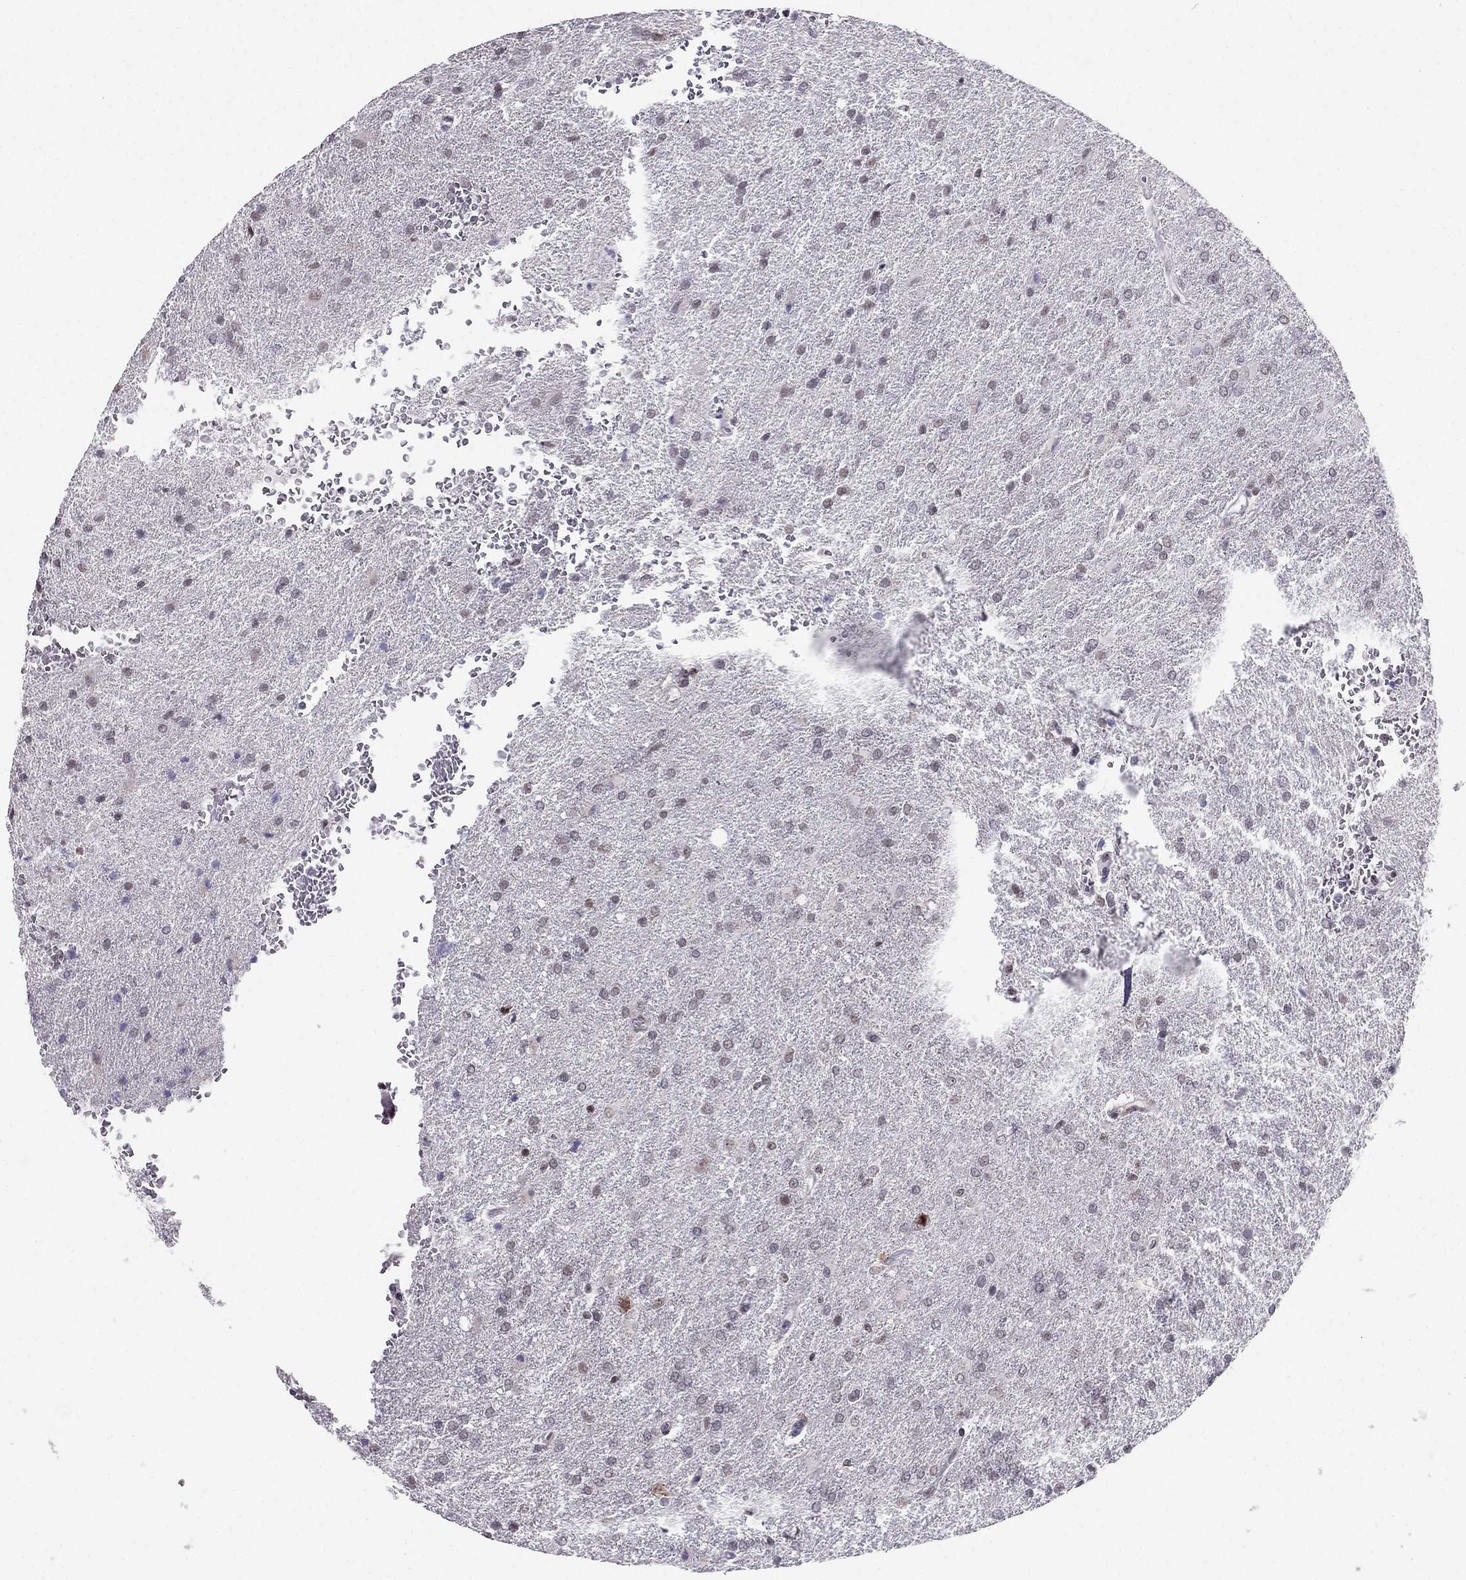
{"staining": {"intensity": "negative", "quantity": "none", "location": "none"}, "tissue": "glioma", "cell_type": "Tumor cells", "image_type": "cancer", "snomed": [{"axis": "morphology", "description": "Glioma, malignant, High grade"}, {"axis": "topography", "description": "Brain"}], "caption": "Immunohistochemistry (IHC) of human high-grade glioma (malignant) demonstrates no positivity in tumor cells.", "gene": "RPRD2", "patient": {"sex": "male", "age": 68}}